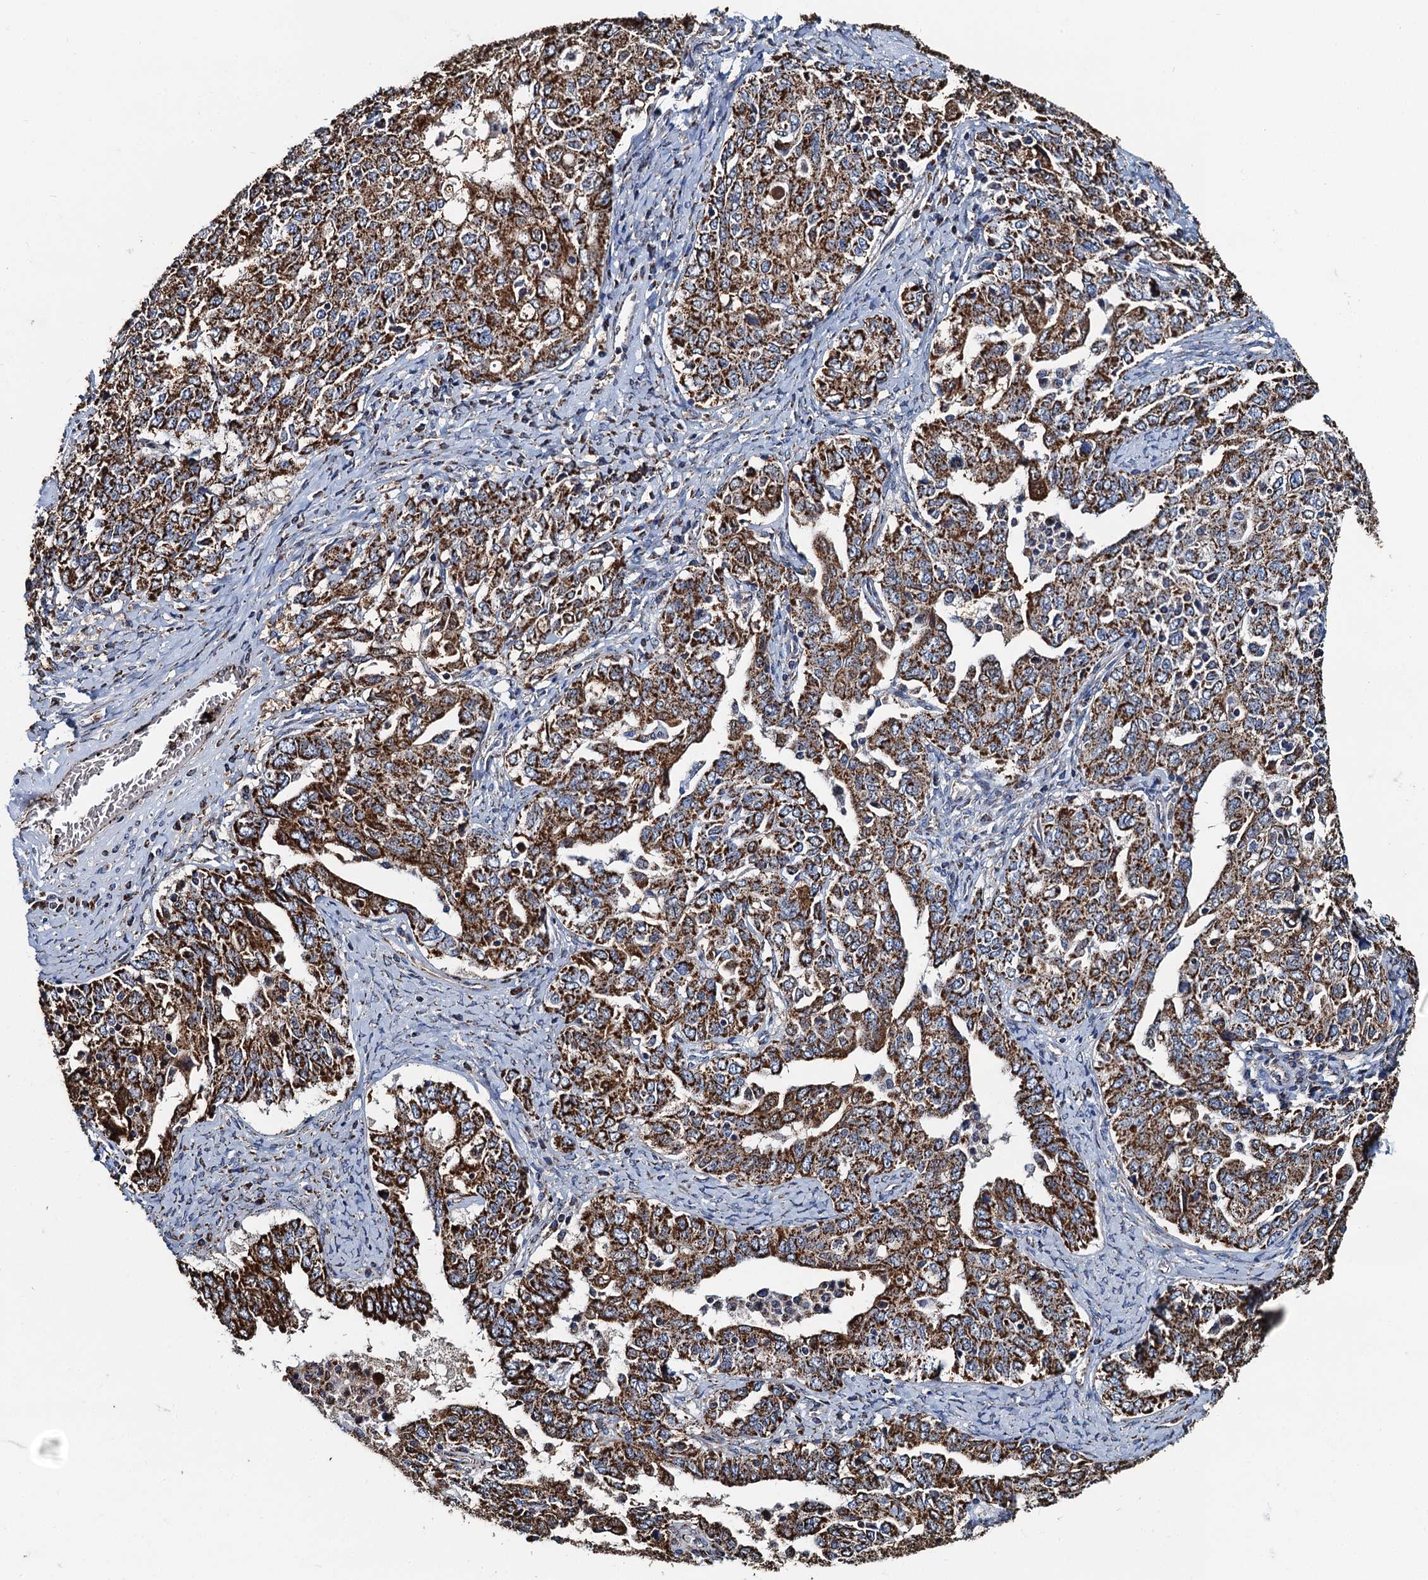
{"staining": {"intensity": "strong", "quantity": ">75%", "location": "cytoplasmic/membranous"}, "tissue": "ovarian cancer", "cell_type": "Tumor cells", "image_type": "cancer", "snomed": [{"axis": "morphology", "description": "Carcinoma, endometroid"}, {"axis": "topography", "description": "Ovary"}], "caption": "Protein expression analysis of ovarian cancer exhibits strong cytoplasmic/membranous positivity in approximately >75% of tumor cells. (DAB = brown stain, brightfield microscopy at high magnification).", "gene": "AAGAB", "patient": {"sex": "female", "age": 62}}